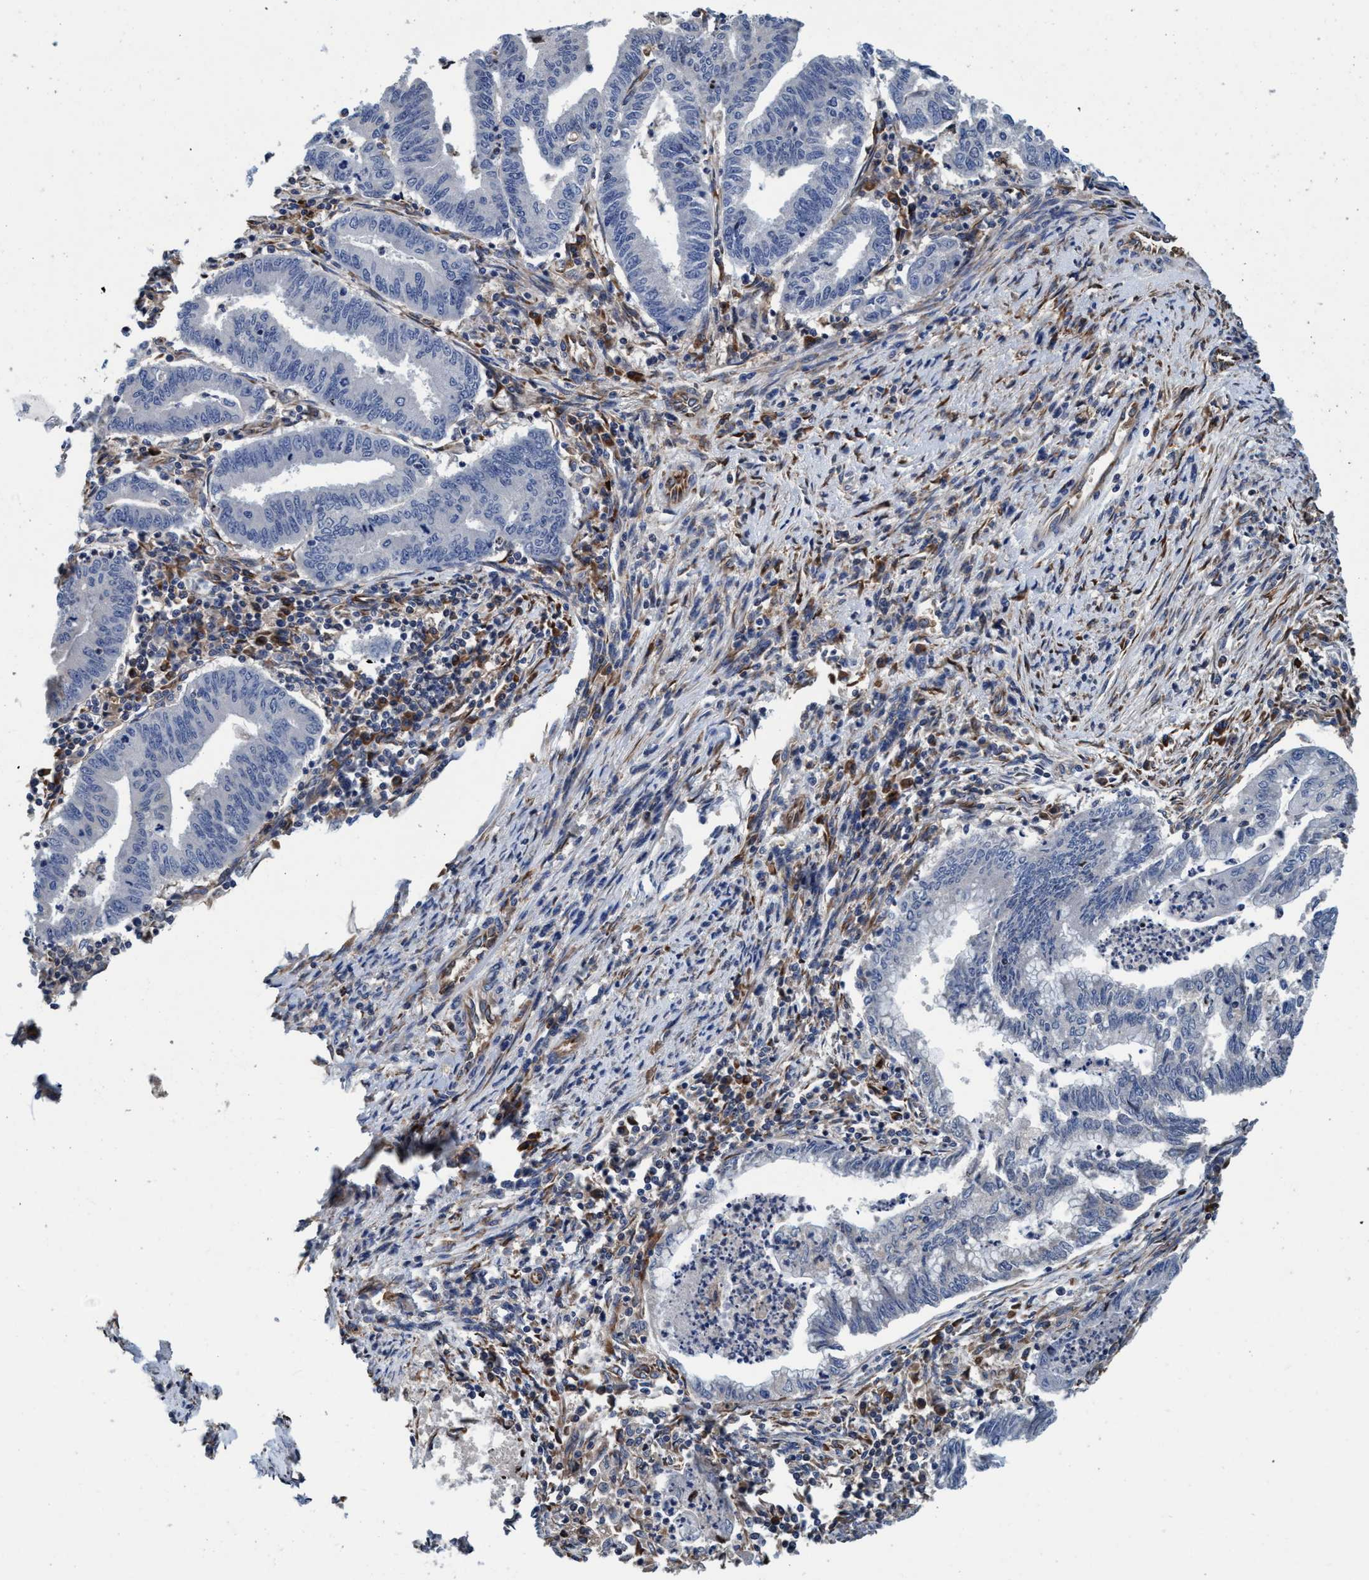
{"staining": {"intensity": "negative", "quantity": "none", "location": "none"}, "tissue": "endometrial cancer", "cell_type": "Tumor cells", "image_type": "cancer", "snomed": [{"axis": "morphology", "description": "Polyp, NOS"}, {"axis": "morphology", "description": "Adenocarcinoma, NOS"}, {"axis": "morphology", "description": "Adenoma, NOS"}, {"axis": "topography", "description": "Endometrium"}], "caption": "Endometrial cancer (polyp) stained for a protein using IHC demonstrates no positivity tumor cells.", "gene": "ENDOG", "patient": {"sex": "female", "age": 79}}